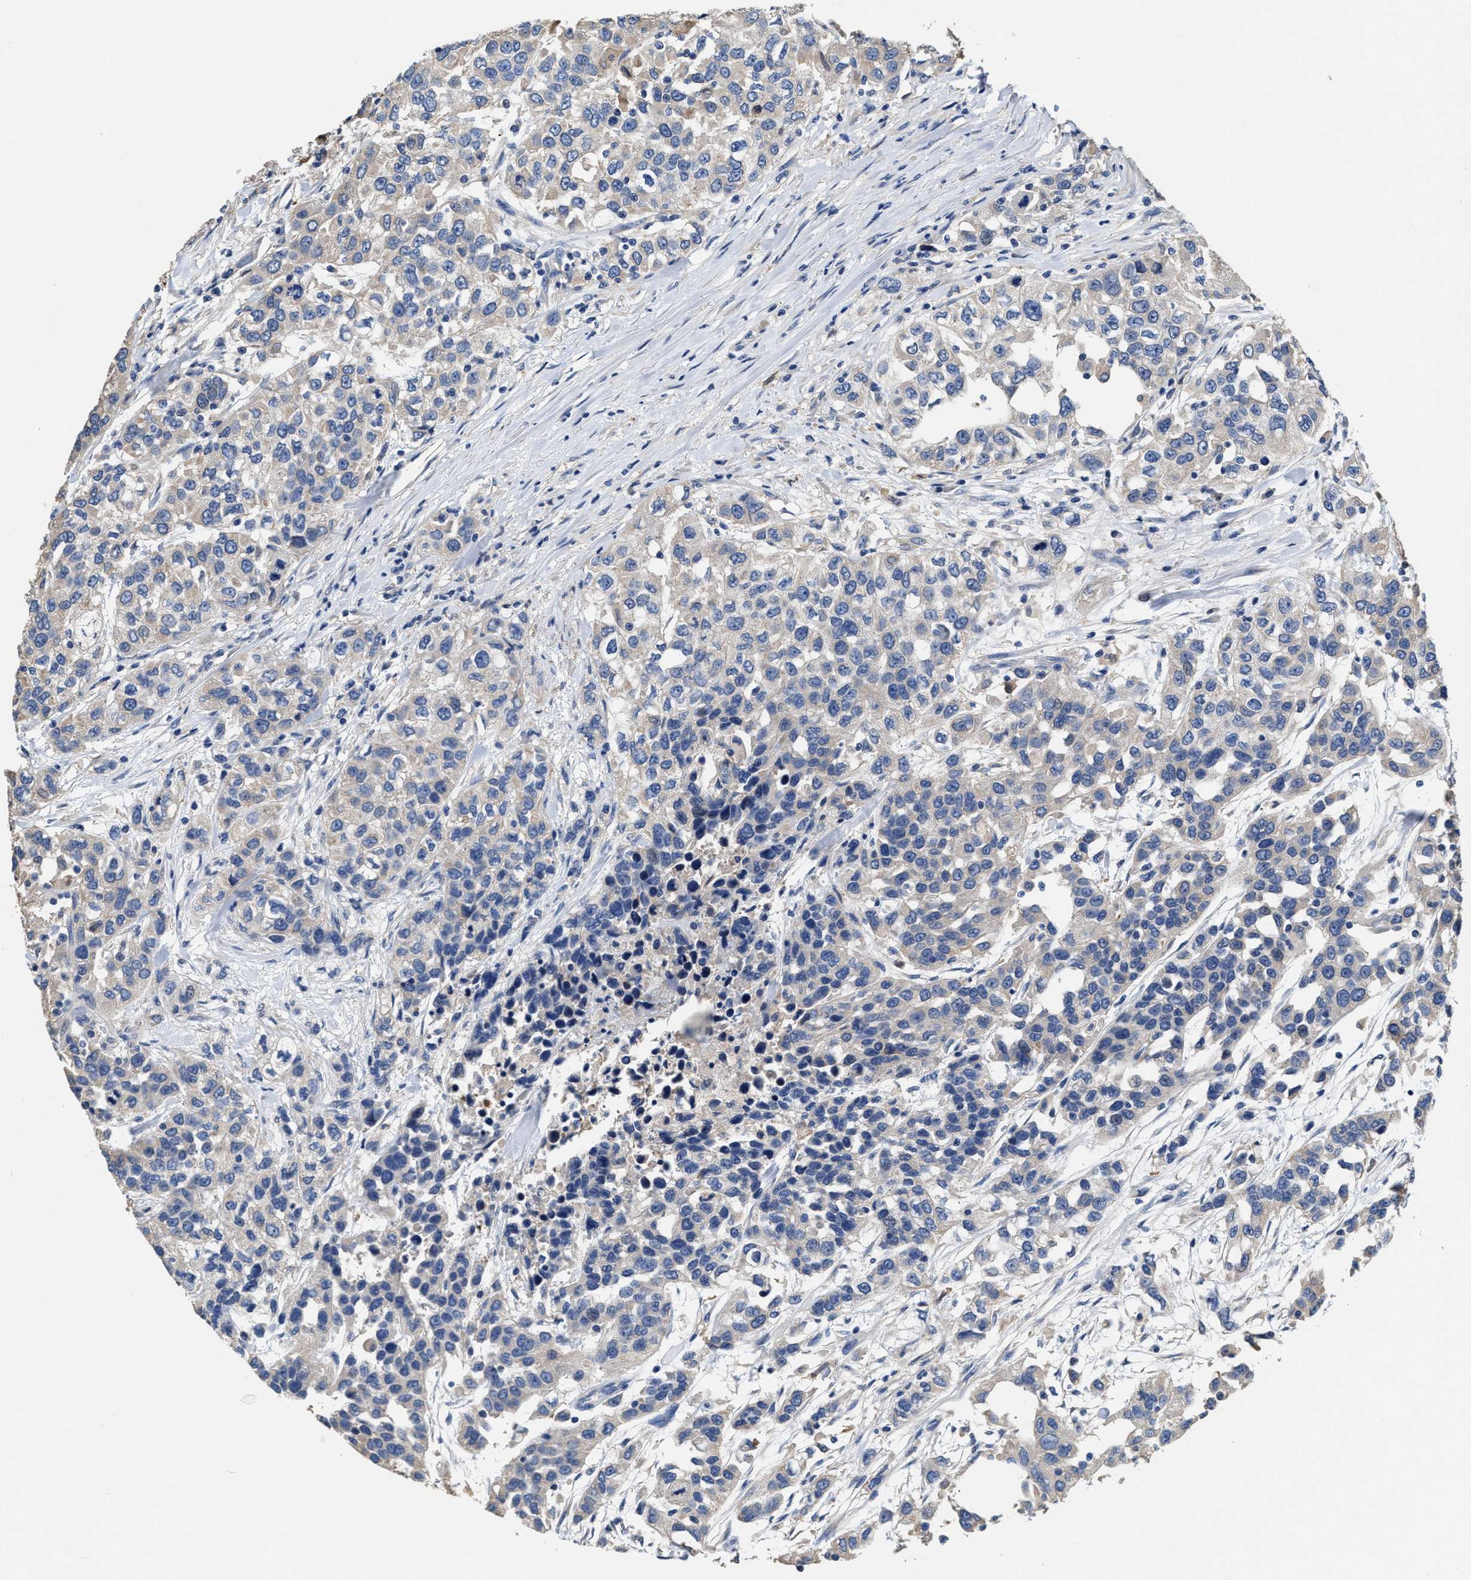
{"staining": {"intensity": "negative", "quantity": "none", "location": "none"}, "tissue": "urothelial cancer", "cell_type": "Tumor cells", "image_type": "cancer", "snomed": [{"axis": "morphology", "description": "Urothelial carcinoma, High grade"}, {"axis": "topography", "description": "Urinary bladder"}], "caption": "Tumor cells show no significant staining in high-grade urothelial carcinoma.", "gene": "PEG10", "patient": {"sex": "female", "age": 80}}